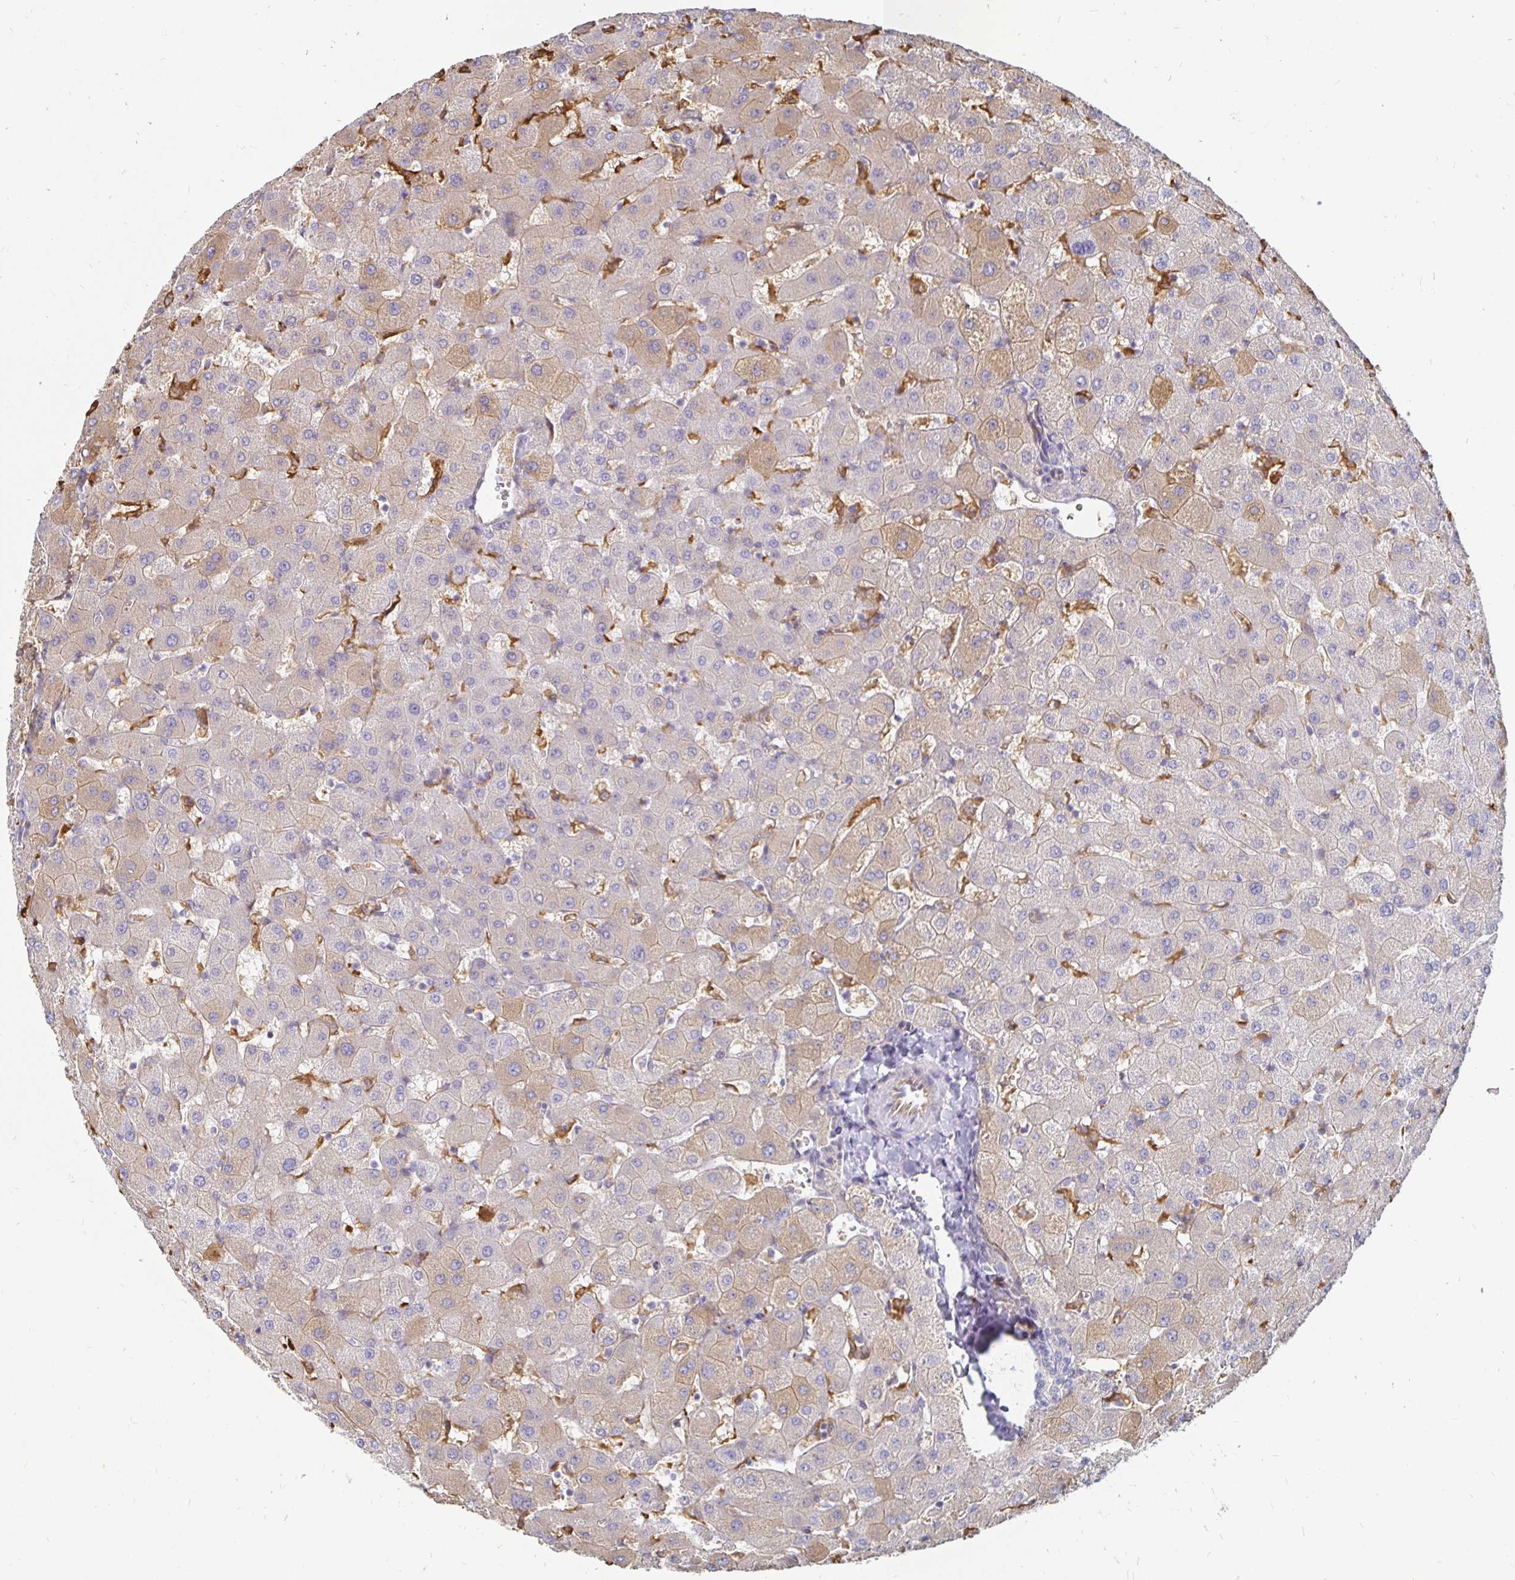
{"staining": {"intensity": "negative", "quantity": "none", "location": "none"}, "tissue": "liver", "cell_type": "Cholangiocytes", "image_type": "normal", "snomed": [{"axis": "morphology", "description": "Normal tissue, NOS"}, {"axis": "topography", "description": "Liver"}], "caption": "This histopathology image is of unremarkable liver stained with immunohistochemistry (IHC) to label a protein in brown with the nuclei are counter-stained blue. There is no staining in cholangiocytes. (DAB (3,3'-diaminobenzidine) IHC visualized using brightfield microscopy, high magnification).", "gene": "CCDC85A", "patient": {"sex": "female", "age": 63}}